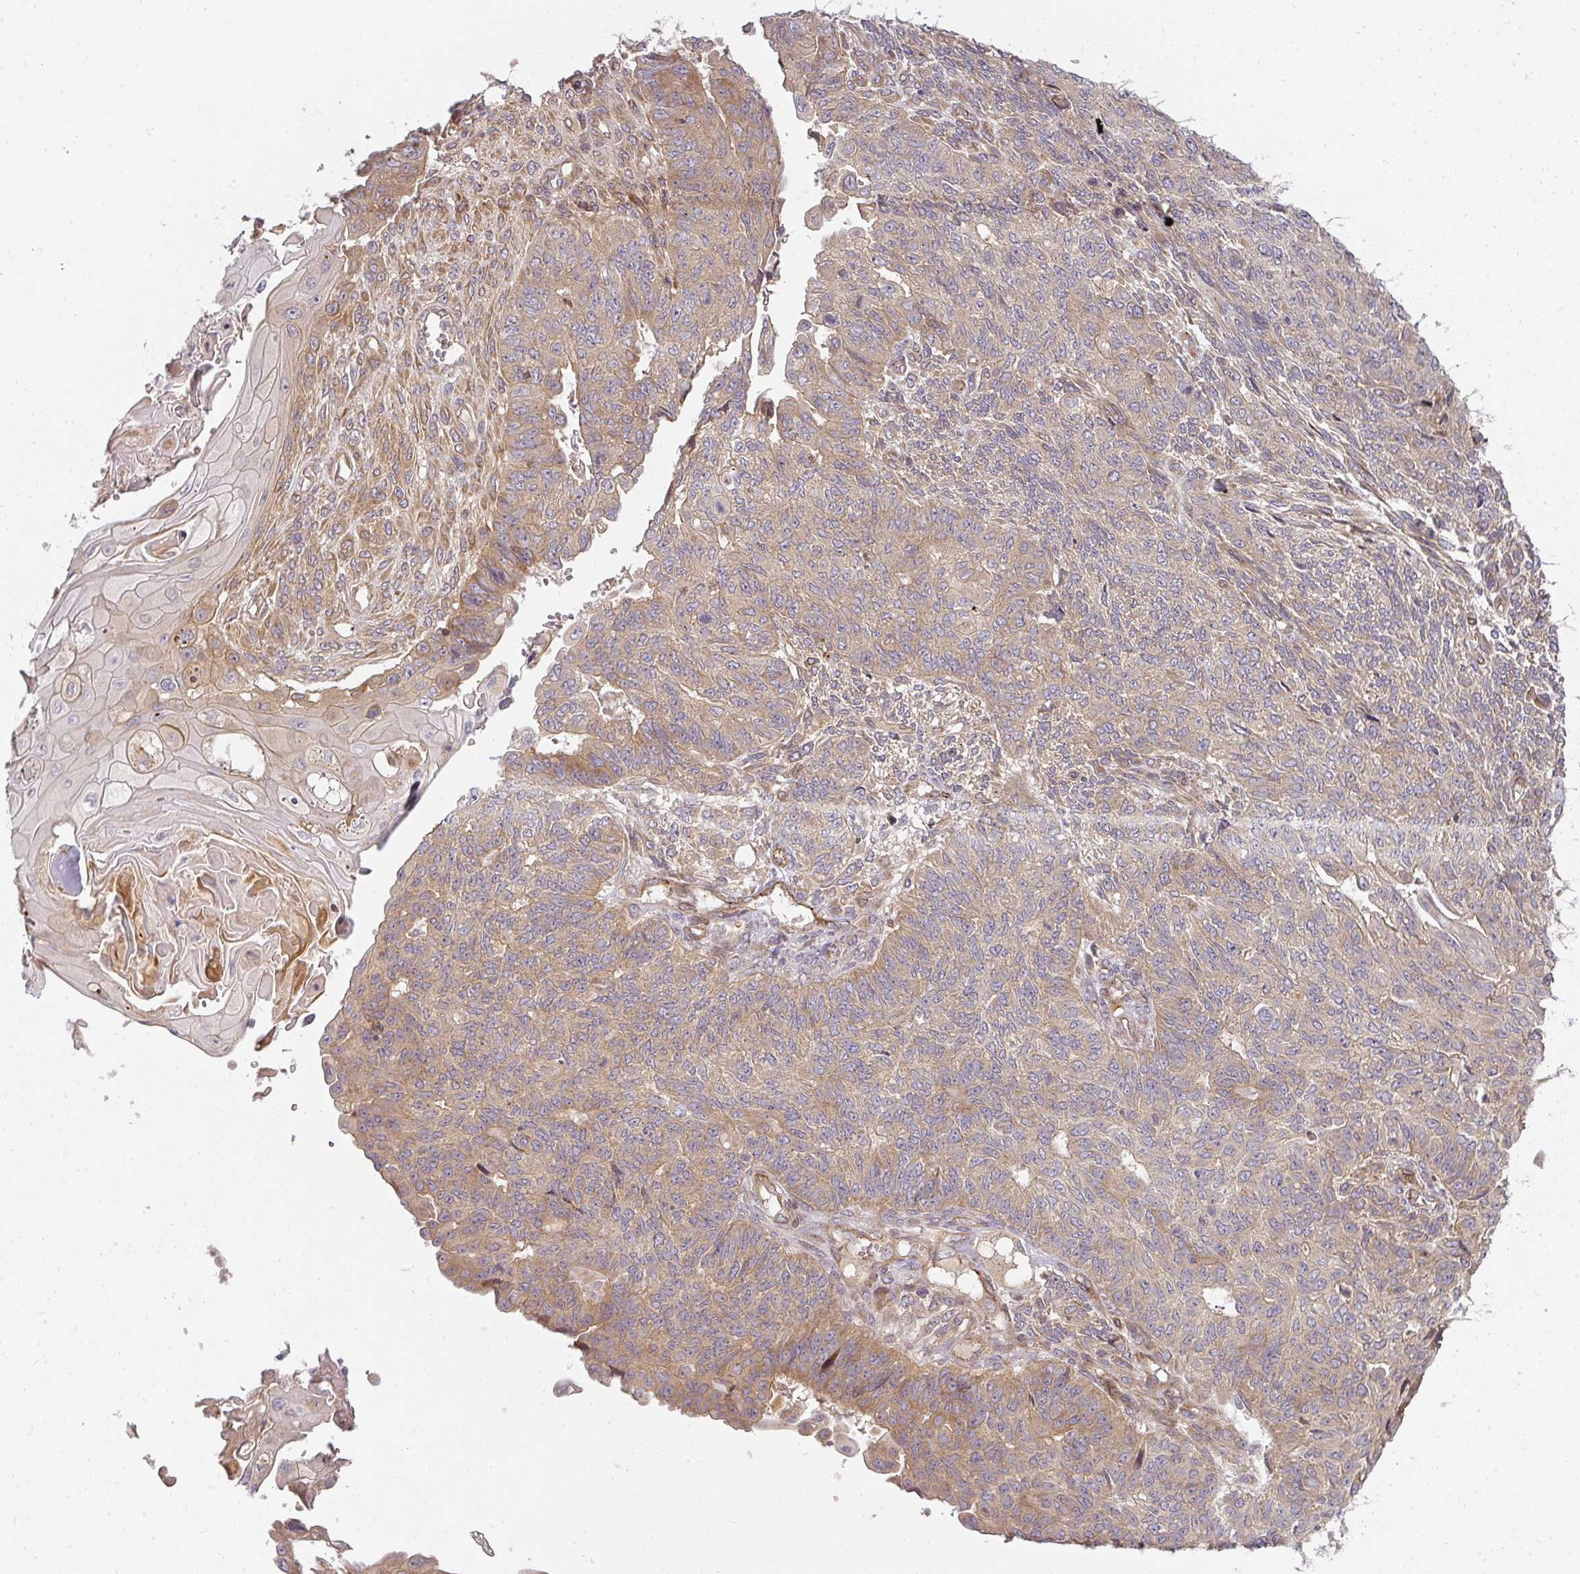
{"staining": {"intensity": "moderate", "quantity": "25%-75%", "location": "cytoplasmic/membranous"}, "tissue": "endometrial cancer", "cell_type": "Tumor cells", "image_type": "cancer", "snomed": [{"axis": "morphology", "description": "Adenocarcinoma, NOS"}, {"axis": "topography", "description": "Endometrium"}], "caption": "Protein expression analysis of endometrial cancer demonstrates moderate cytoplasmic/membranous positivity in about 25%-75% of tumor cells.", "gene": "CNOT1", "patient": {"sex": "female", "age": 32}}